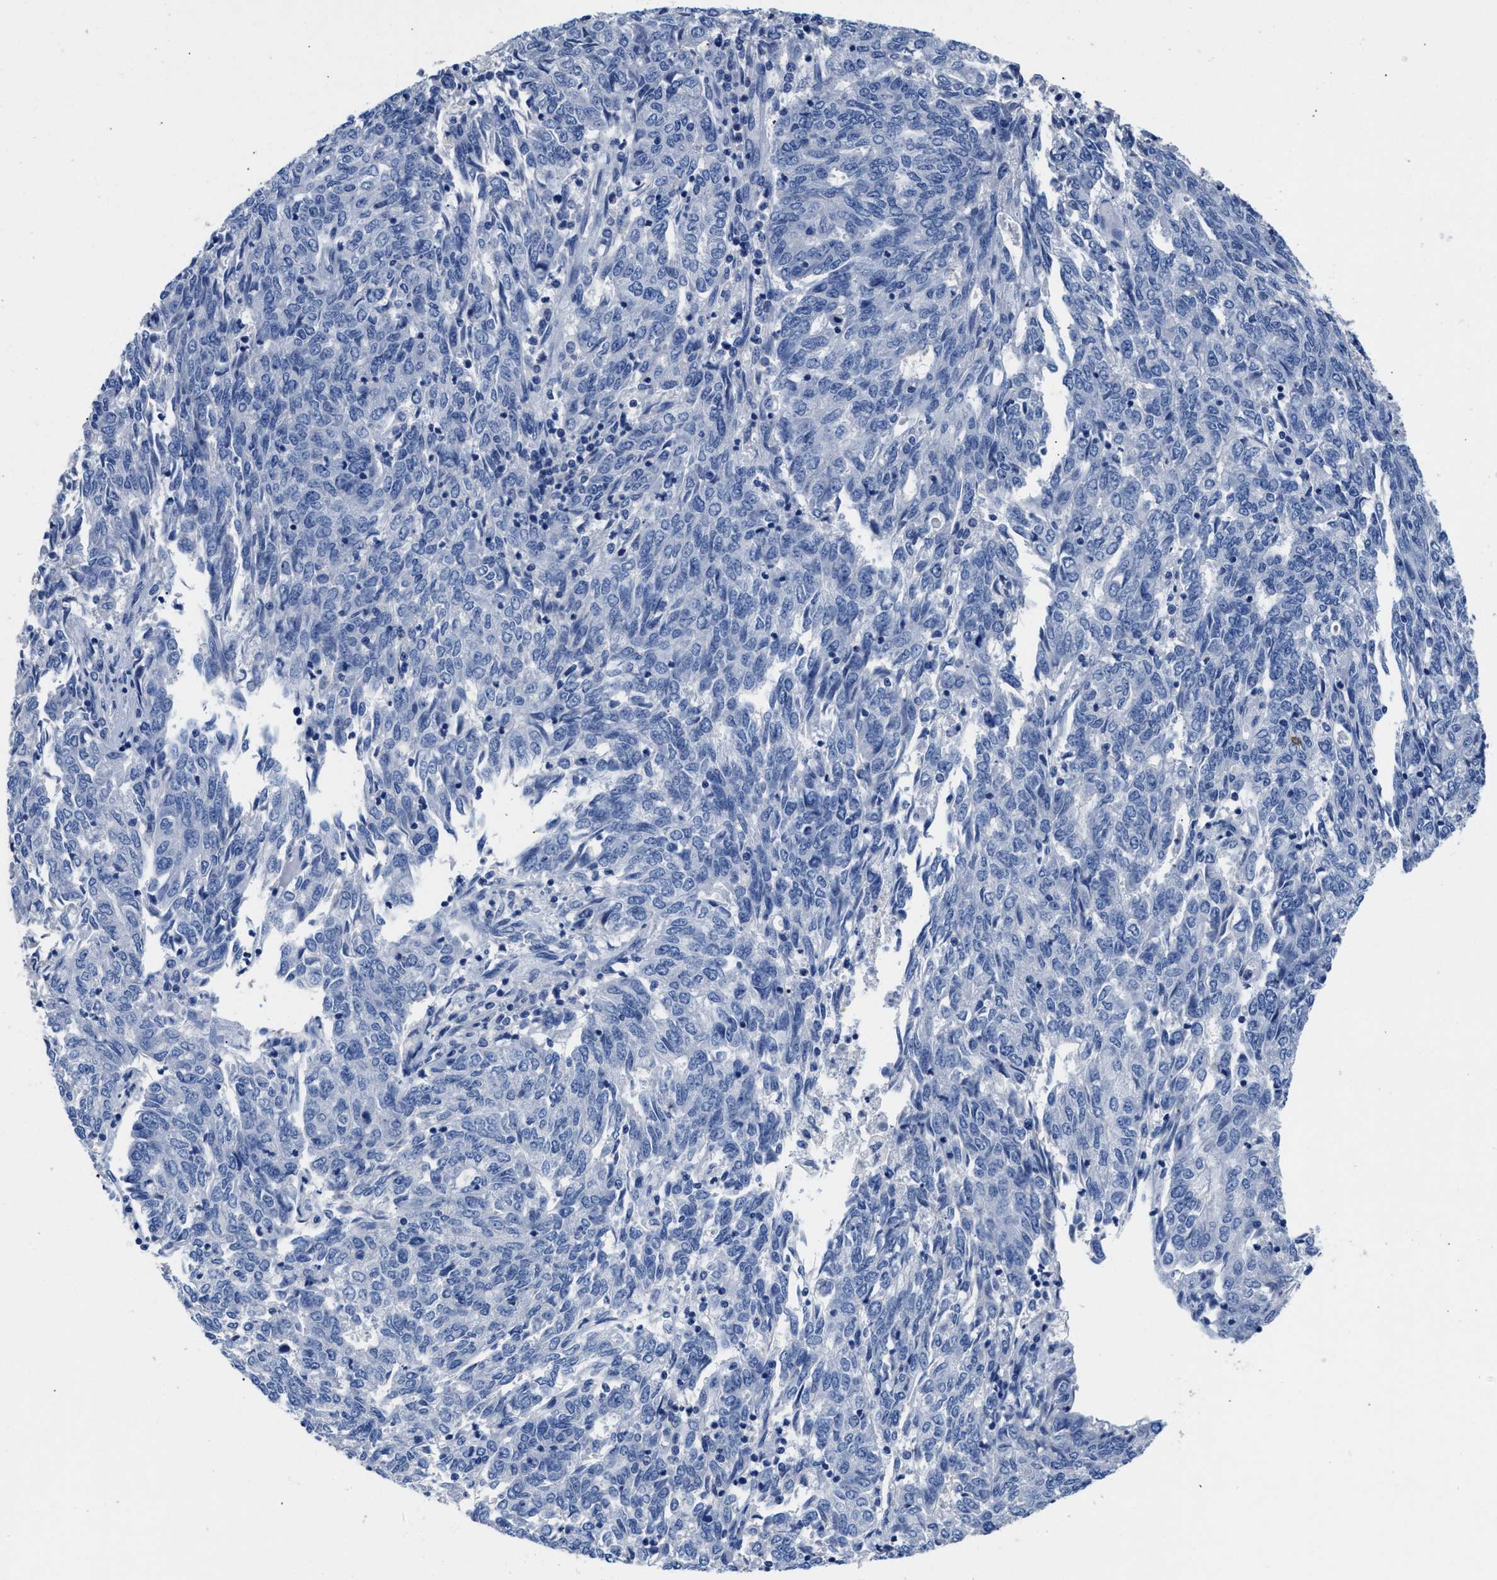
{"staining": {"intensity": "negative", "quantity": "none", "location": "none"}, "tissue": "endometrial cancer", "cell_type": "Tumor cells", "image_type": "cancer", "snomed": [{"axis": "morphology", "description": "Adenocarcinoma, NOS"}, {"axis": "topography", "description": "Endometrium"}], "caption": "High power microscopy photomicrograph of an IHC image of endometrial cancer (adenocarcinoma), revealing no significant expression in tumor cells.", "gene": "SLFN13", "patient": {"sex": "female", "age": 80}}